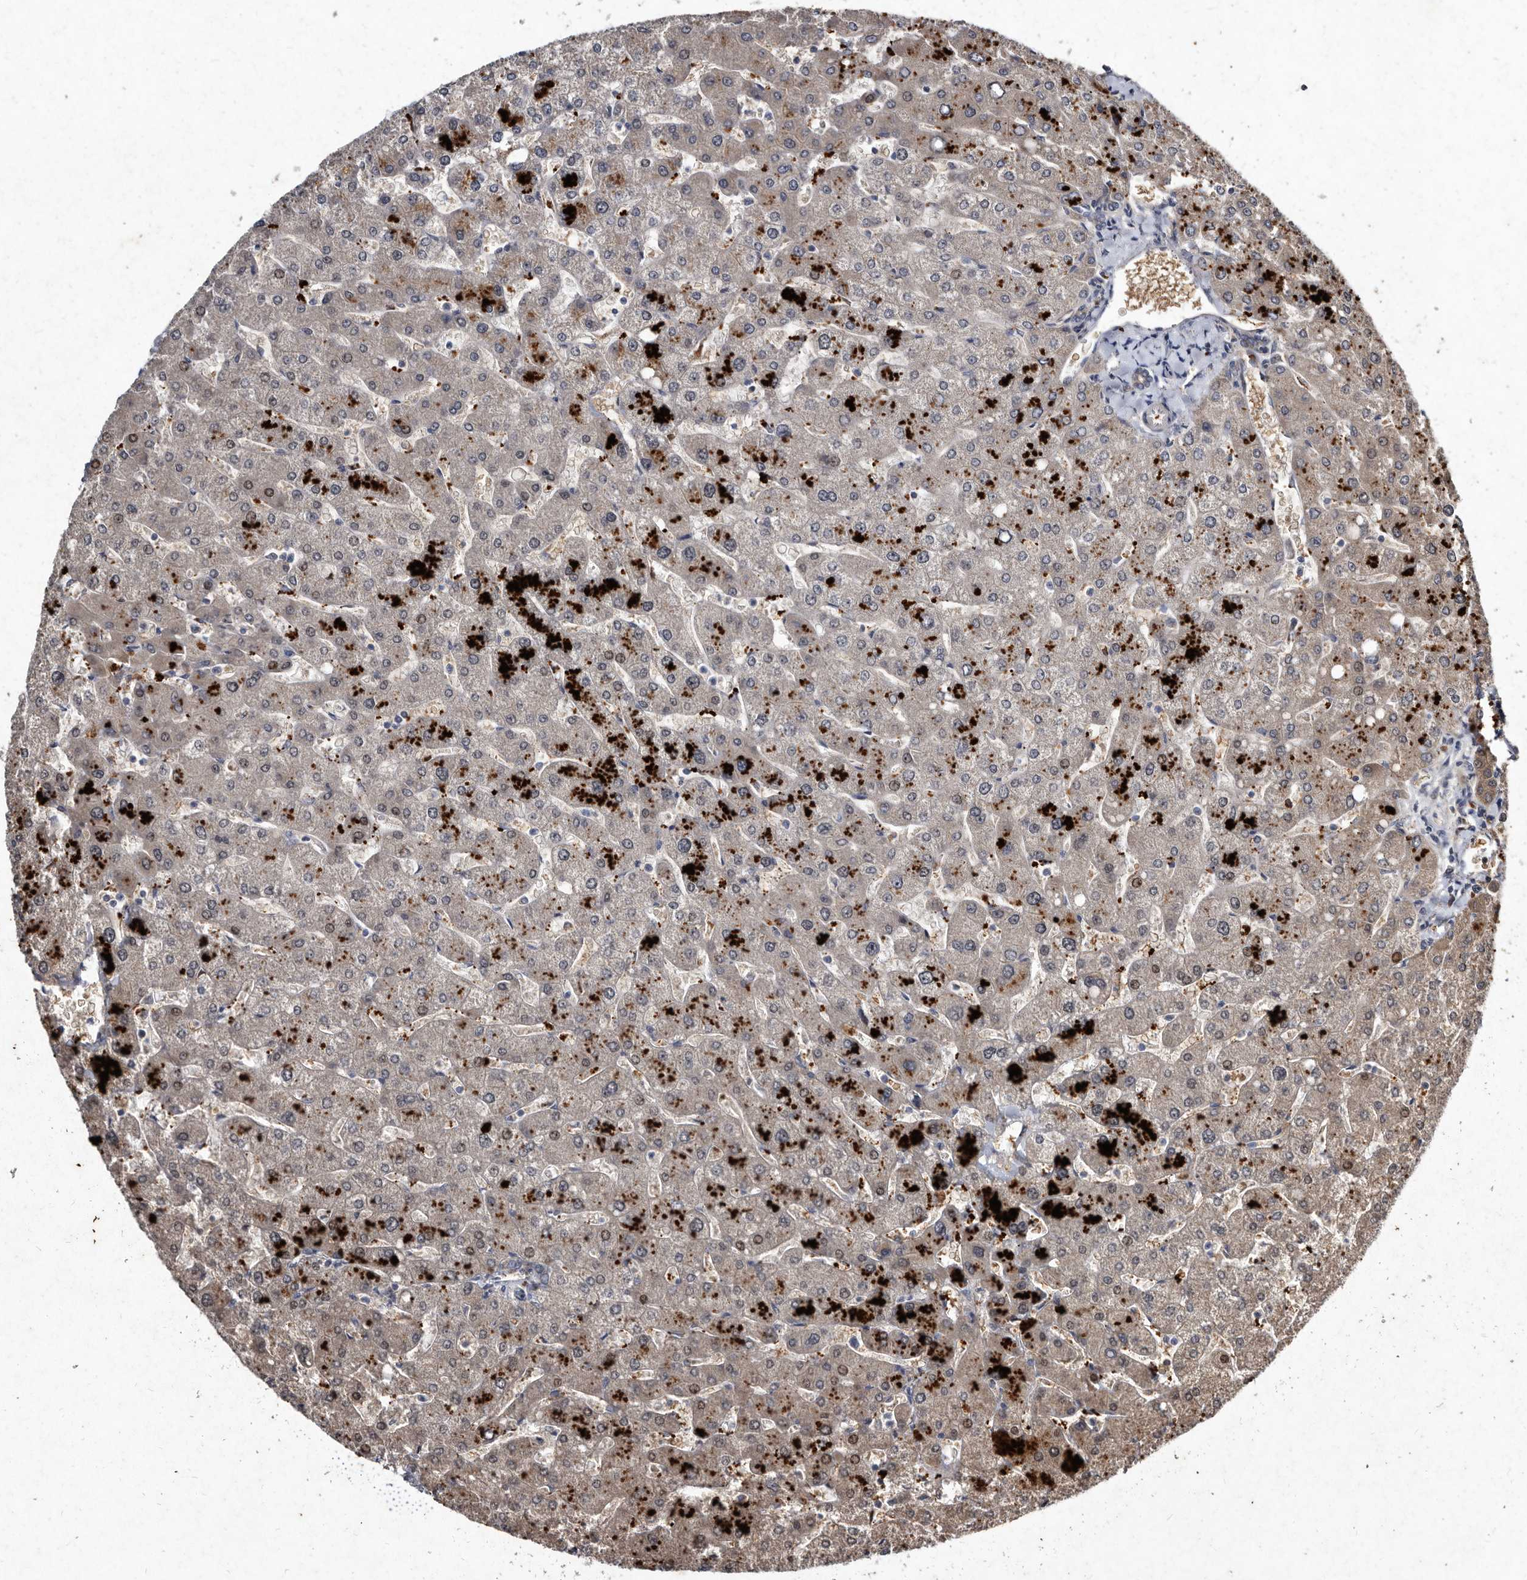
{"staining": {"intensity": "weak", "quantity": "25%-75%", "location": "cytoplasmic/membranous"}, "tissue": "liver", "cell_type": "Cholangiocytes", "image_type": "normal", "snomed": [{"axis": "morphology", "description": "Normal tissue, NOS"}, {"axis": "topography", "description": "Liver"}], "caption": "Cholangiocytes reveal weak cytoplasmic/membranous positivity in approximately 25%-75% of cells in normal liver. The staining was performed using DAB, with brown indicating positive protein expression. Nuclei are stained blue with hematoxylin.", "gene": "YPEL1", "patient": {"sex": "male", "age": 55}}